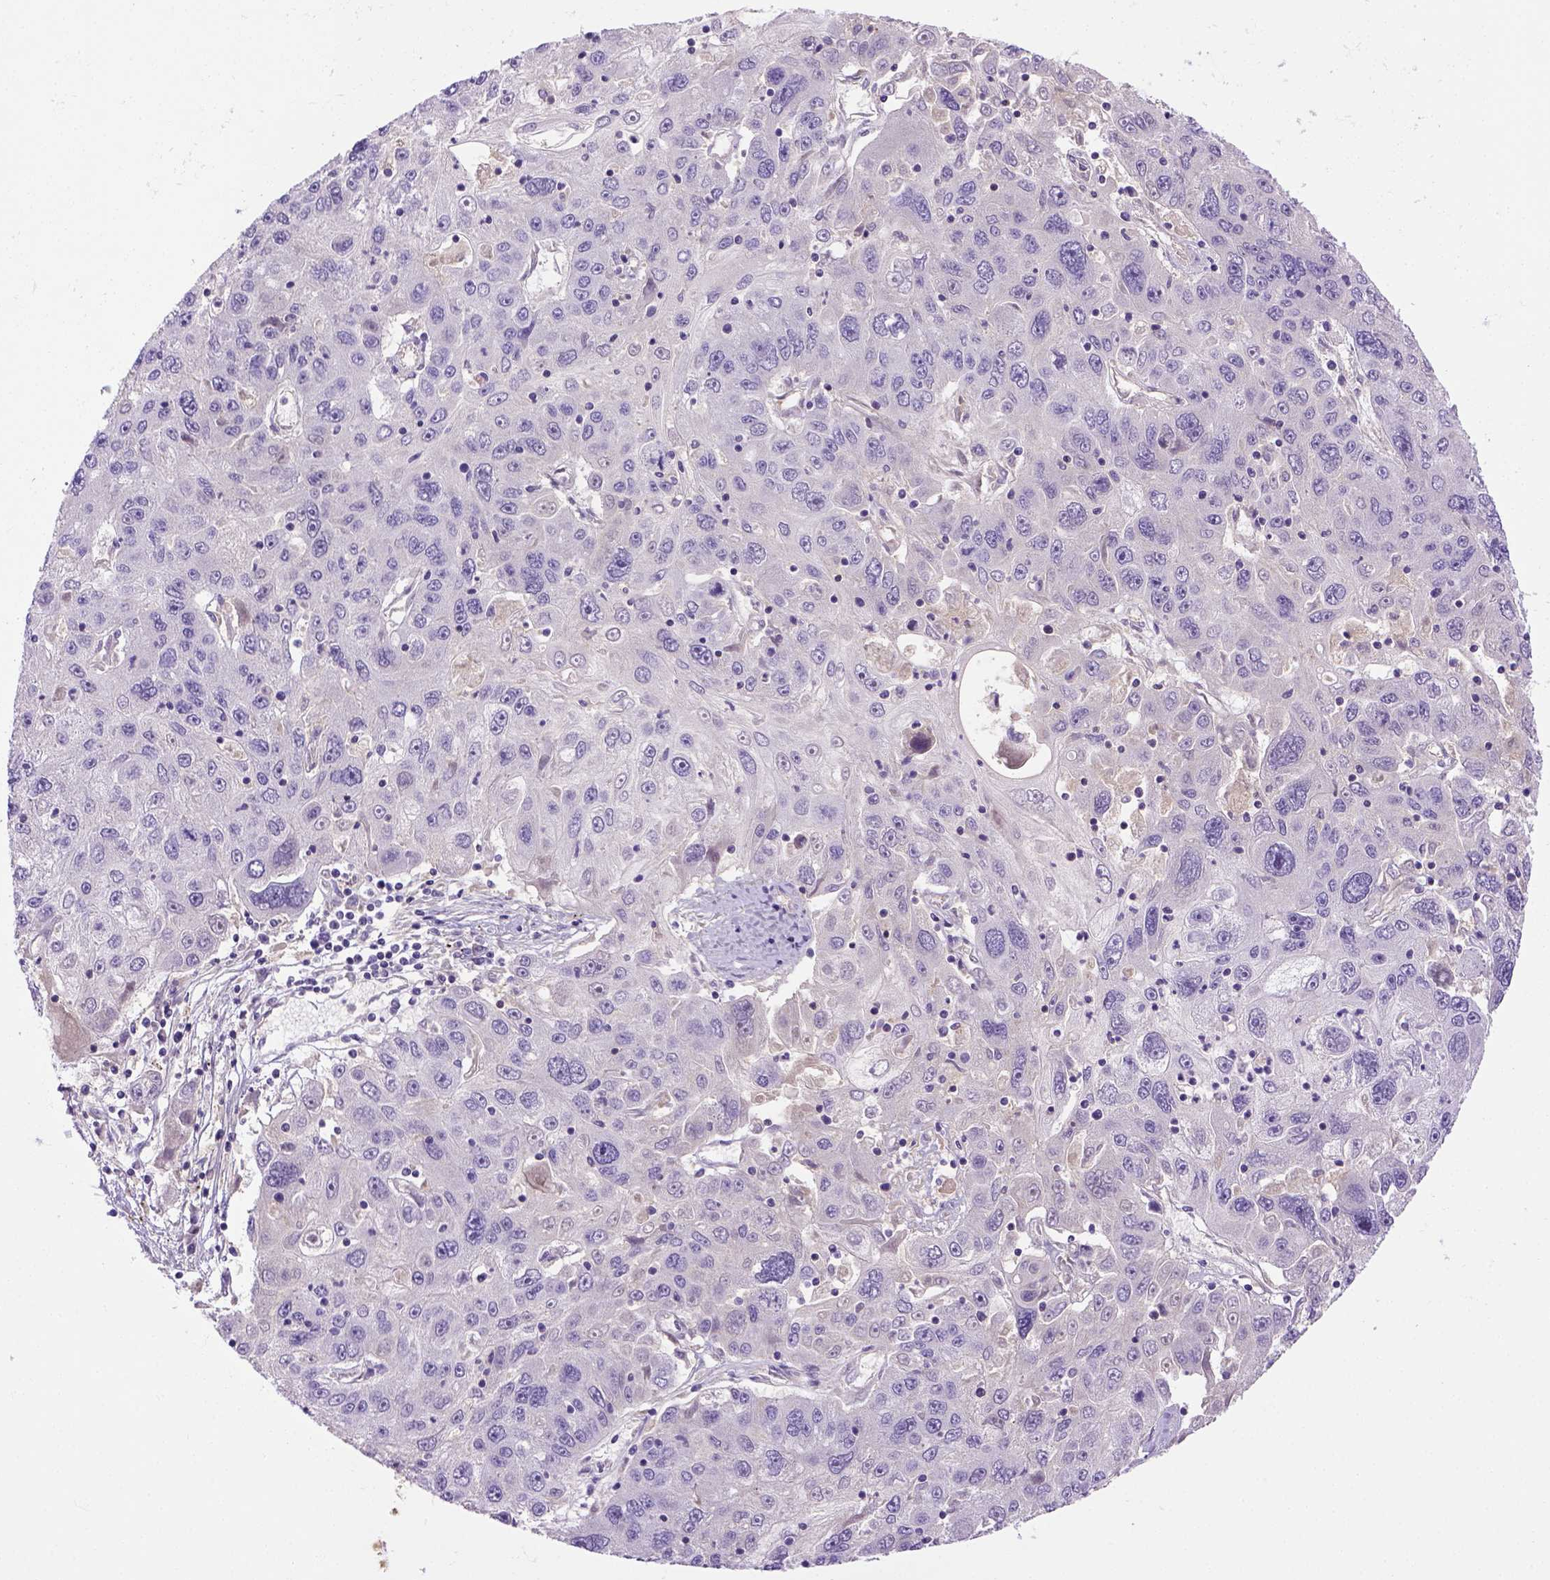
{"staining": {"intensity": "negative", "quantity": "none", "location": "none"}, "tissue": "stomach cancer", "cell_type": "Tumor cells", "image_type": "cancer", "snomed": [{"axis": "morphology", "description": "Adenocarcinoma, NOS"}, {"axis": "topography", "description": "Stomach"}], "caption": "Tumor cells are negative for protein expression in human stomach adenocarcinoma.", "gene": "BAAT", "patient": {"sex": "male", "age": 56}}